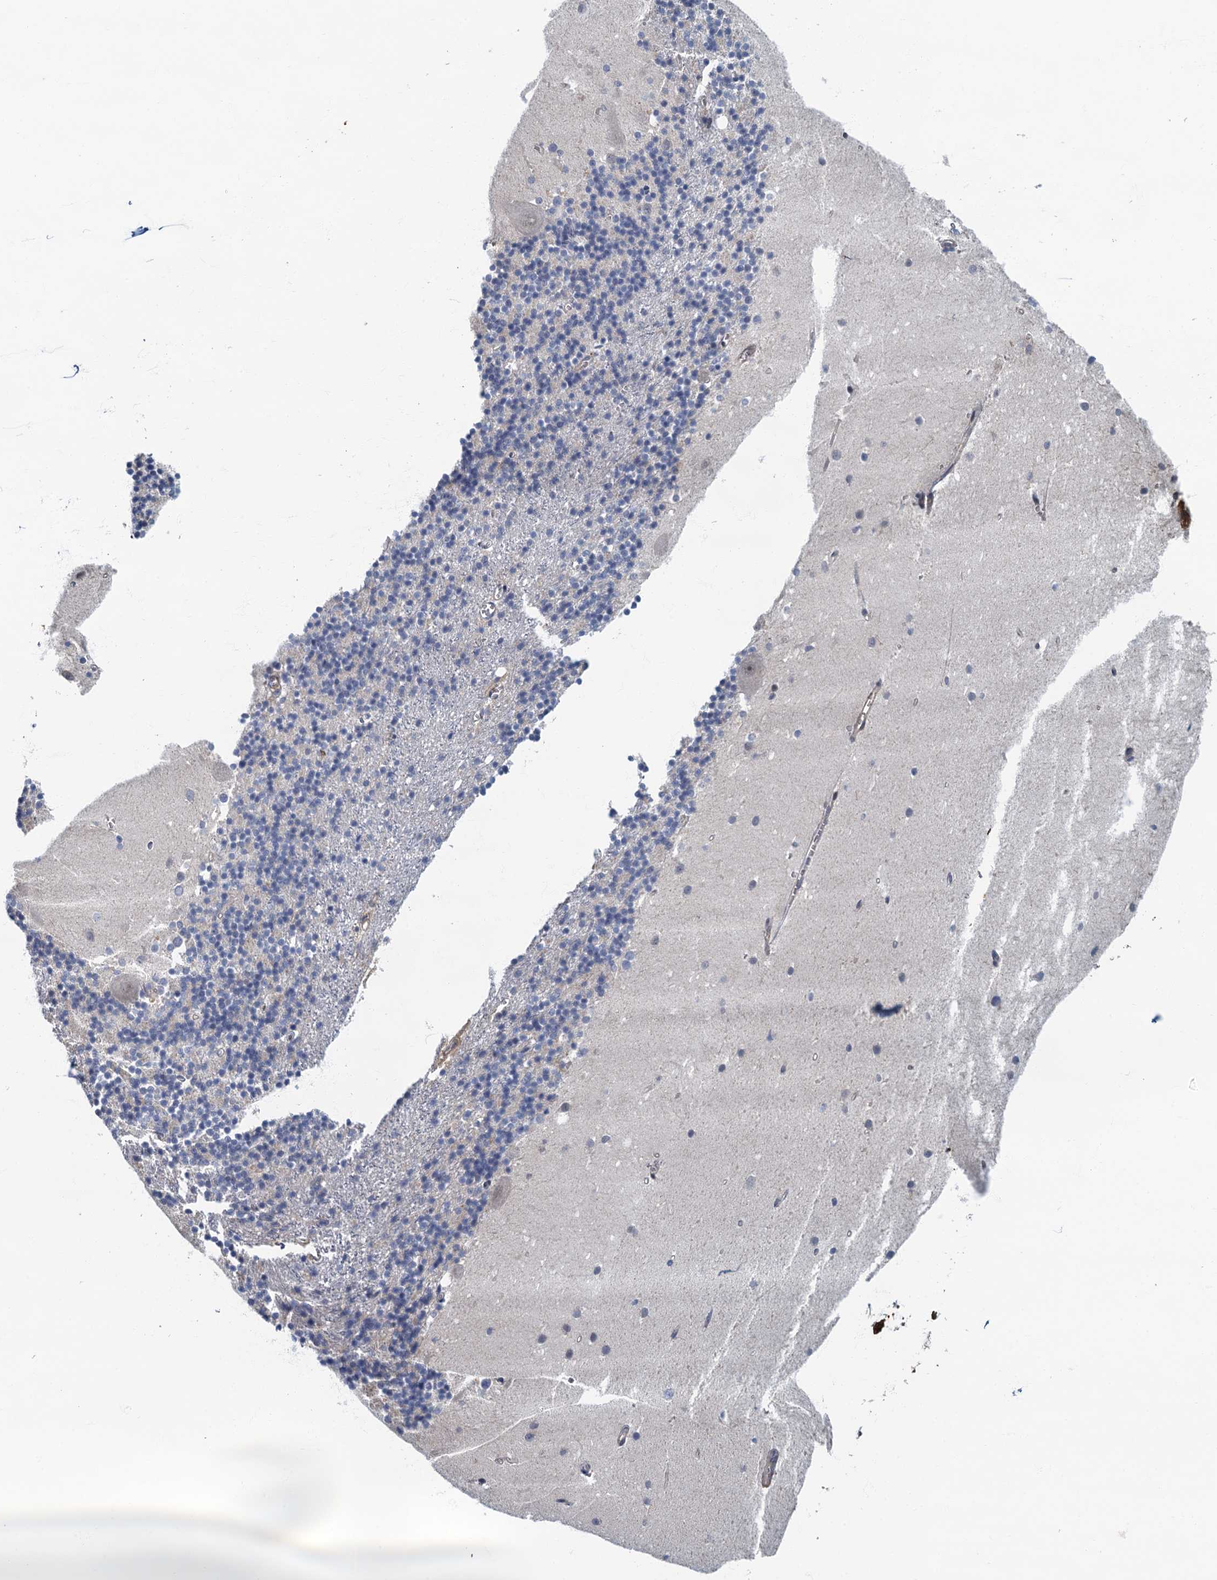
{"staining": {"intensity": "negative", "quantity": "none", "location": "none"}, "tissue": "cerebellum", "cell_type": "Cells in granular layer", "image_type": "normal", "snomed": [{"axis": "morphology", "description": "Normal tissue, NOS"}, {"axis": "topography", "description": "Cerebellum"}], "caption": "The photomicrograph displays no significant staining in cells in granular layer of cerebellum.", "gene": "CKAP2L", "patient": {"sex": "male", "age": 54}}